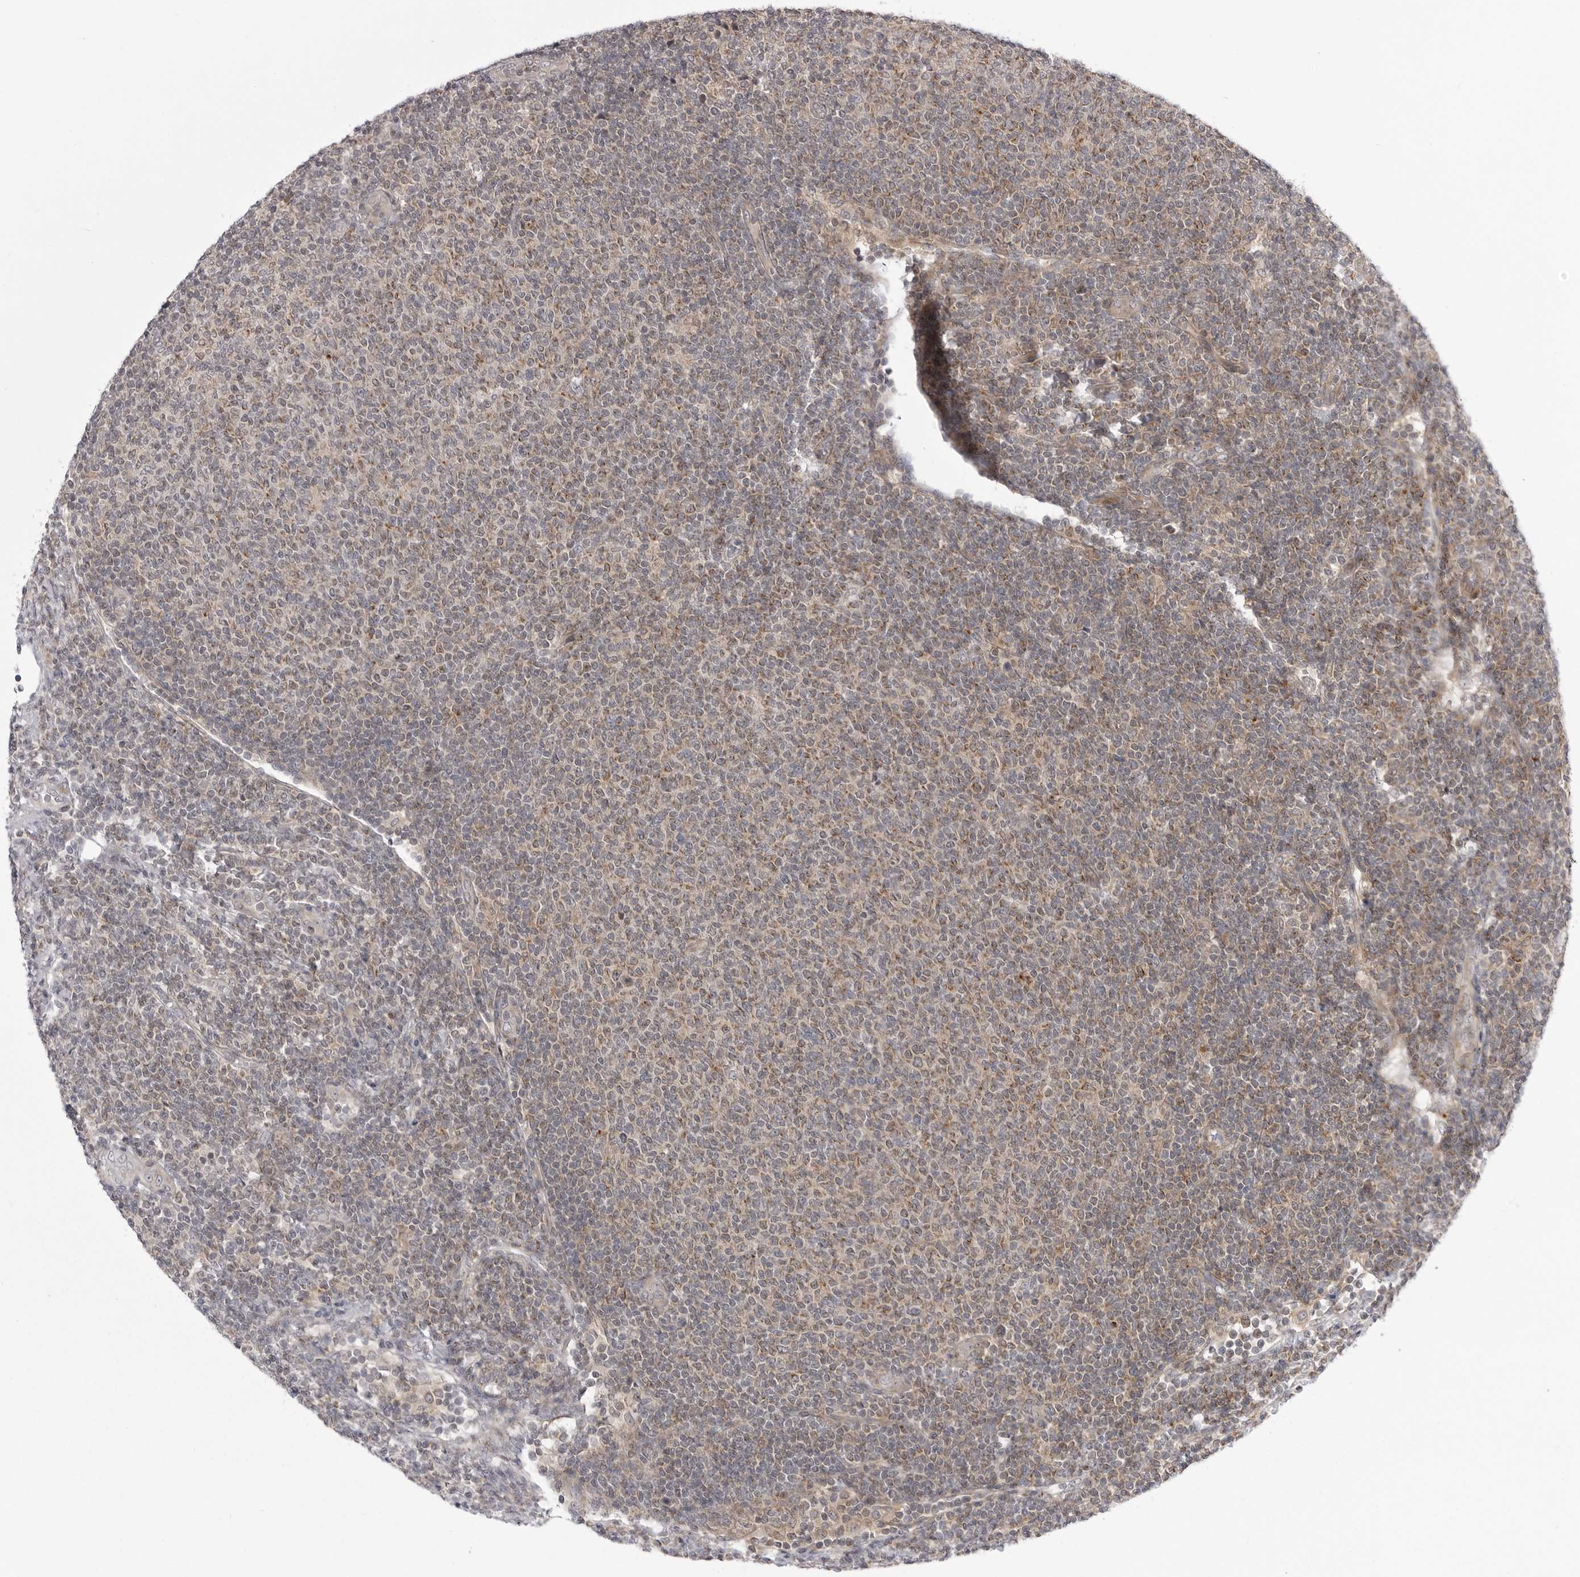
{"staining": {"intensity": "weak", "quantity": ">75%", "location": "cytoplasmic/membranous"}, "tissue": "lymphoma", "cell_type": "Tumor cells", "image_type": "cancer", "snomed": [{"axis": "morphology", "description": "Malignant lymphoma, non-Hodgkin's type, Low grade"}, {"axis": "topography", "description": "Lymph node"}], "caption": "Weak cytoplasmic/membranous protein positivity is present in approximately >75% of tumor cells in low-grade malignant lymphoma, non-Hodgkin's type. (Brightfield microscopy of DAB IHC at high magnification).", "gene": "CCDC18", "patient": {"sex": "male", "age": 66}}